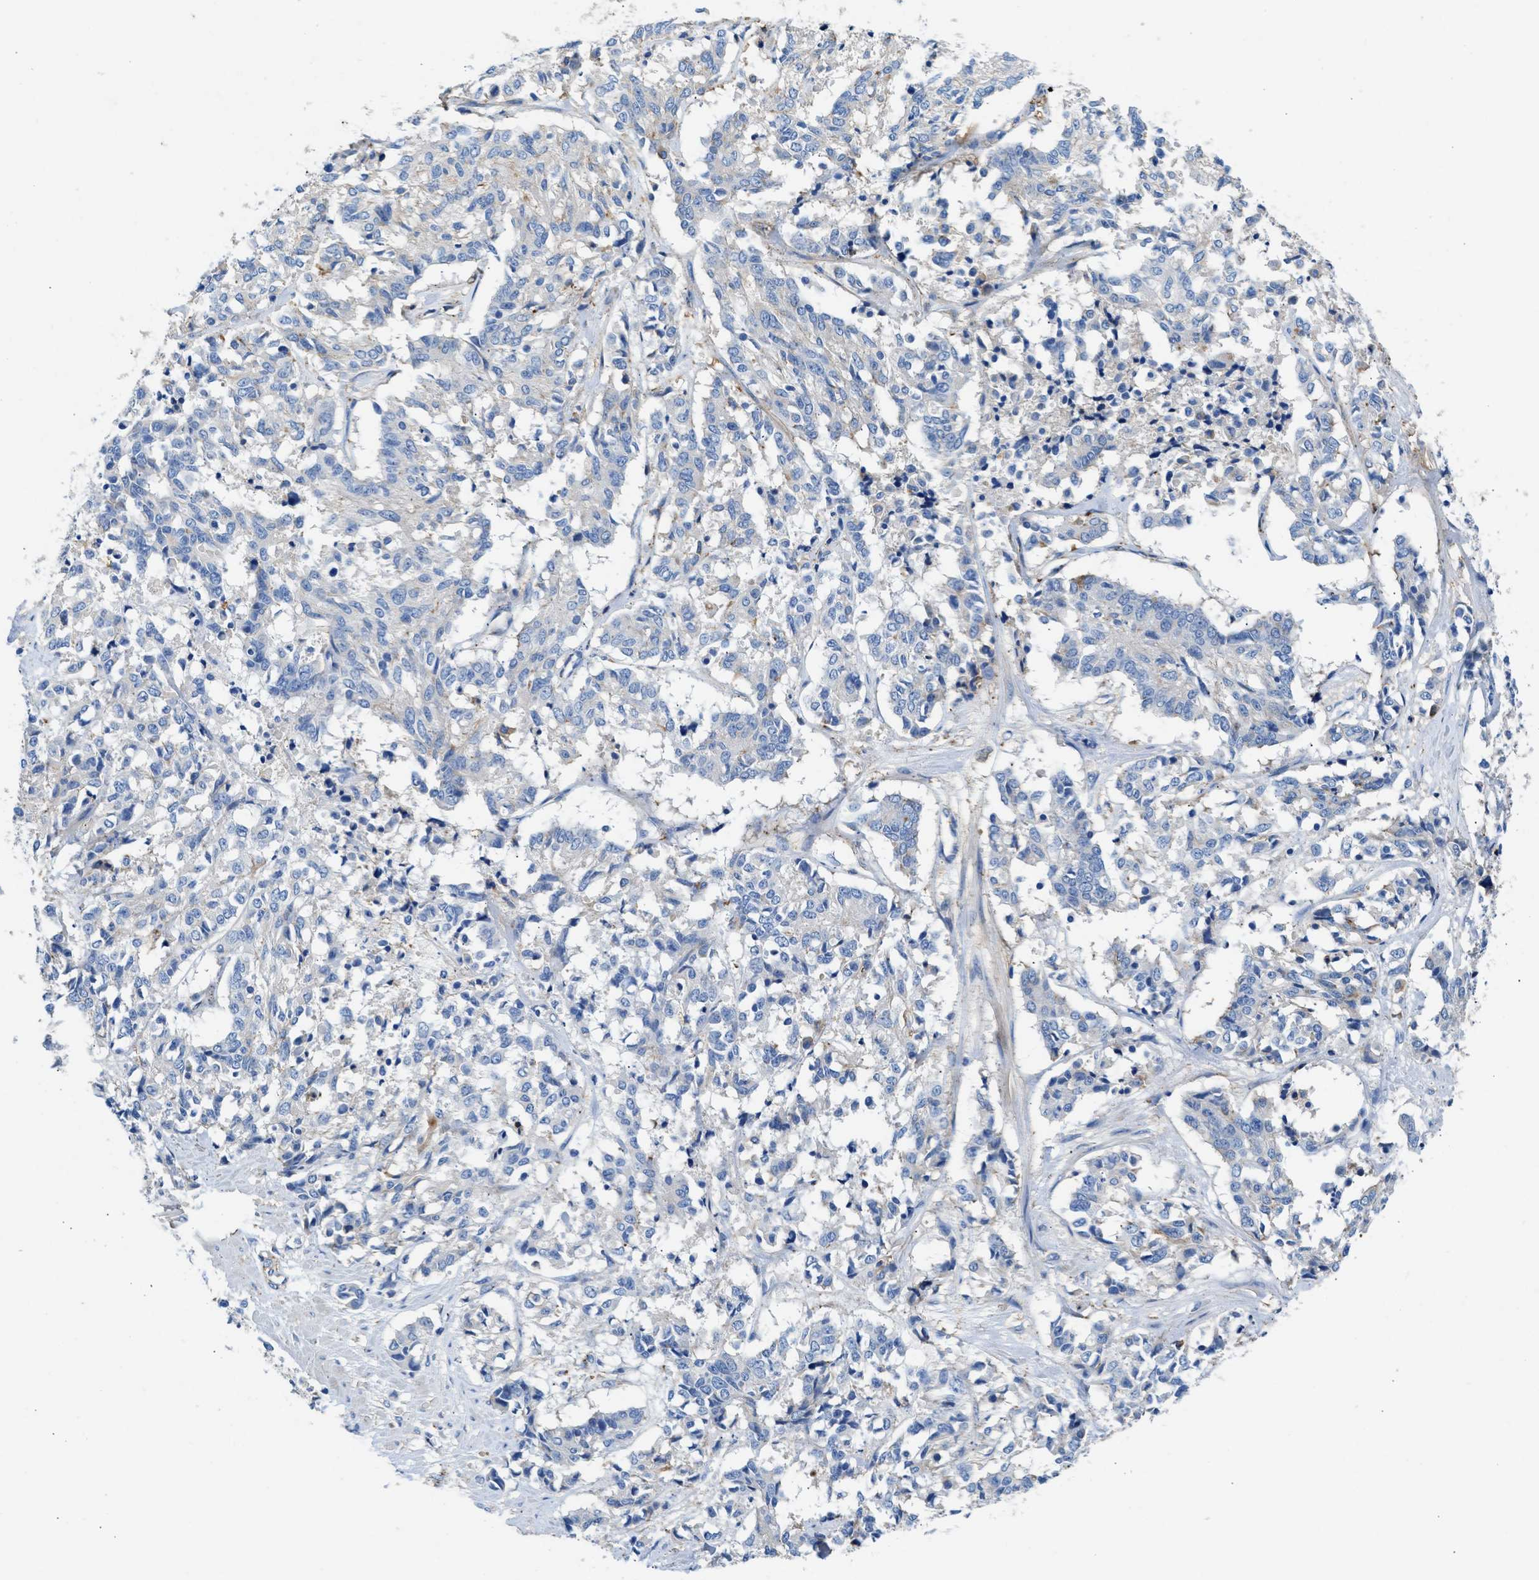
{"staining": {"intensity": "negative", "quantity": "none", "location": "none"}, "tissue": "cervical cancer", "cell_type": "Tumor cells", "image_type": "cancer", "snomed": [{"axis": "morphology", "description": "Squamous cell carcinoma, NOS"}, {"axis": "topography", "description": "Cervix"}], "caption": "Immunohistochemistry (IHC) photomicrograph of neoplastic tissue: squamous cell carcinoma (cervical) stained with DAB reveals no significant protein staining in tumor cells.", "gene": "KCNQ4", "patient": {"sex": "female", "age": 35}}